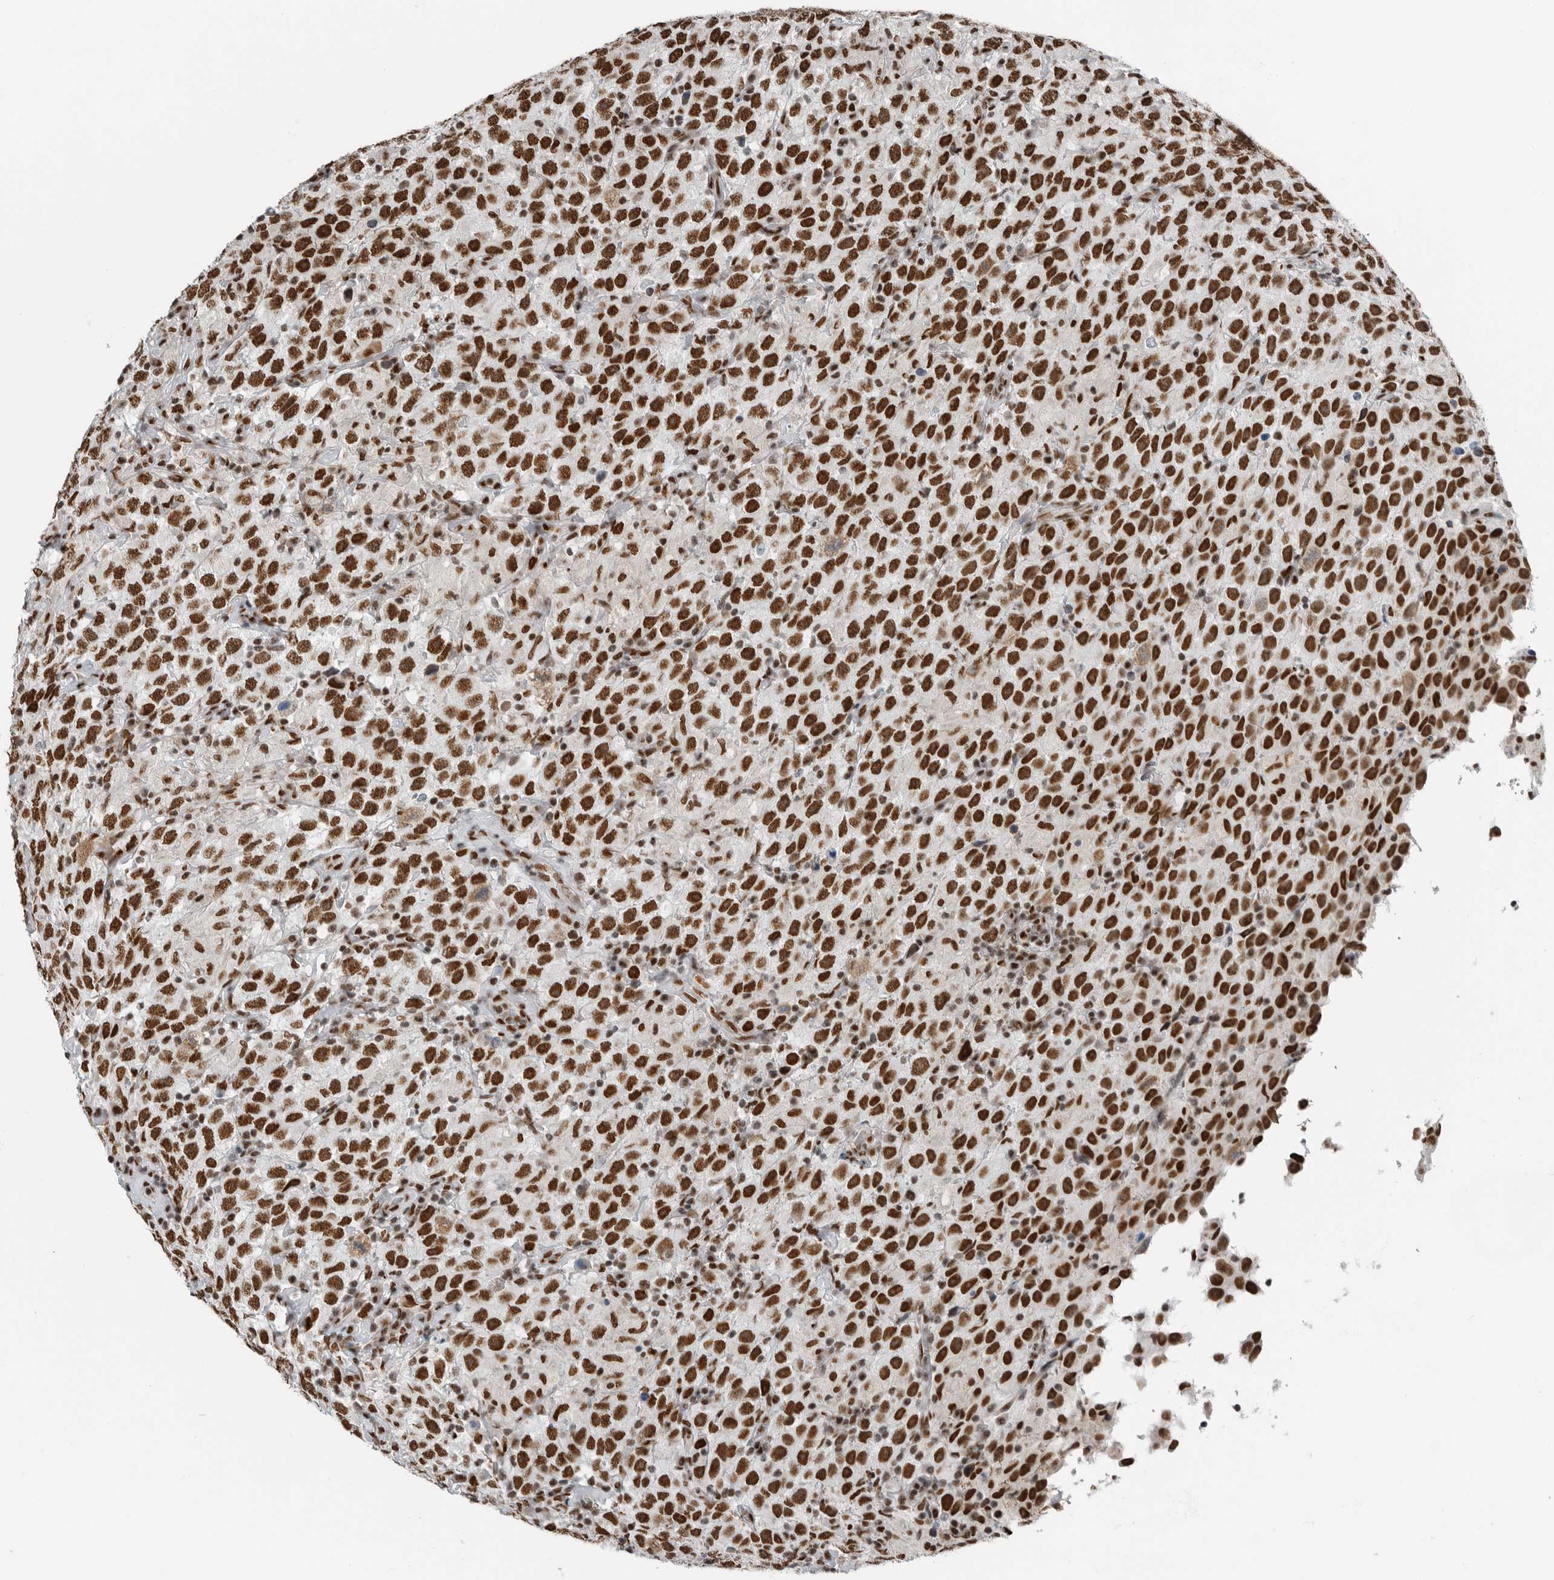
{"staining": {"intensity": "strong", "quantity": ">75%", "location": "nuclear"}, "tissue": "testis cancer", "cell_type": "Tumor cells", "image_type": "cancer", "snomed": [{"axis": "morphology", "description": "Seminoma, NOS"}, {"axis": "topography", "description": "Testis"}], "caption": "High-magnification brightfield microscopy of testis seminoma stained with DAB (brown) and counterstained with hematoxylin (blue). tumor cells exhibit strong nuclear staining is present in approximately>75% of cells. (DAB (3,3'-diaminobenzidine) IHC with brightfield microscopy, high magnification).", "gene": "BLZF1", "patient": {"sex": "male", "age": 41}}